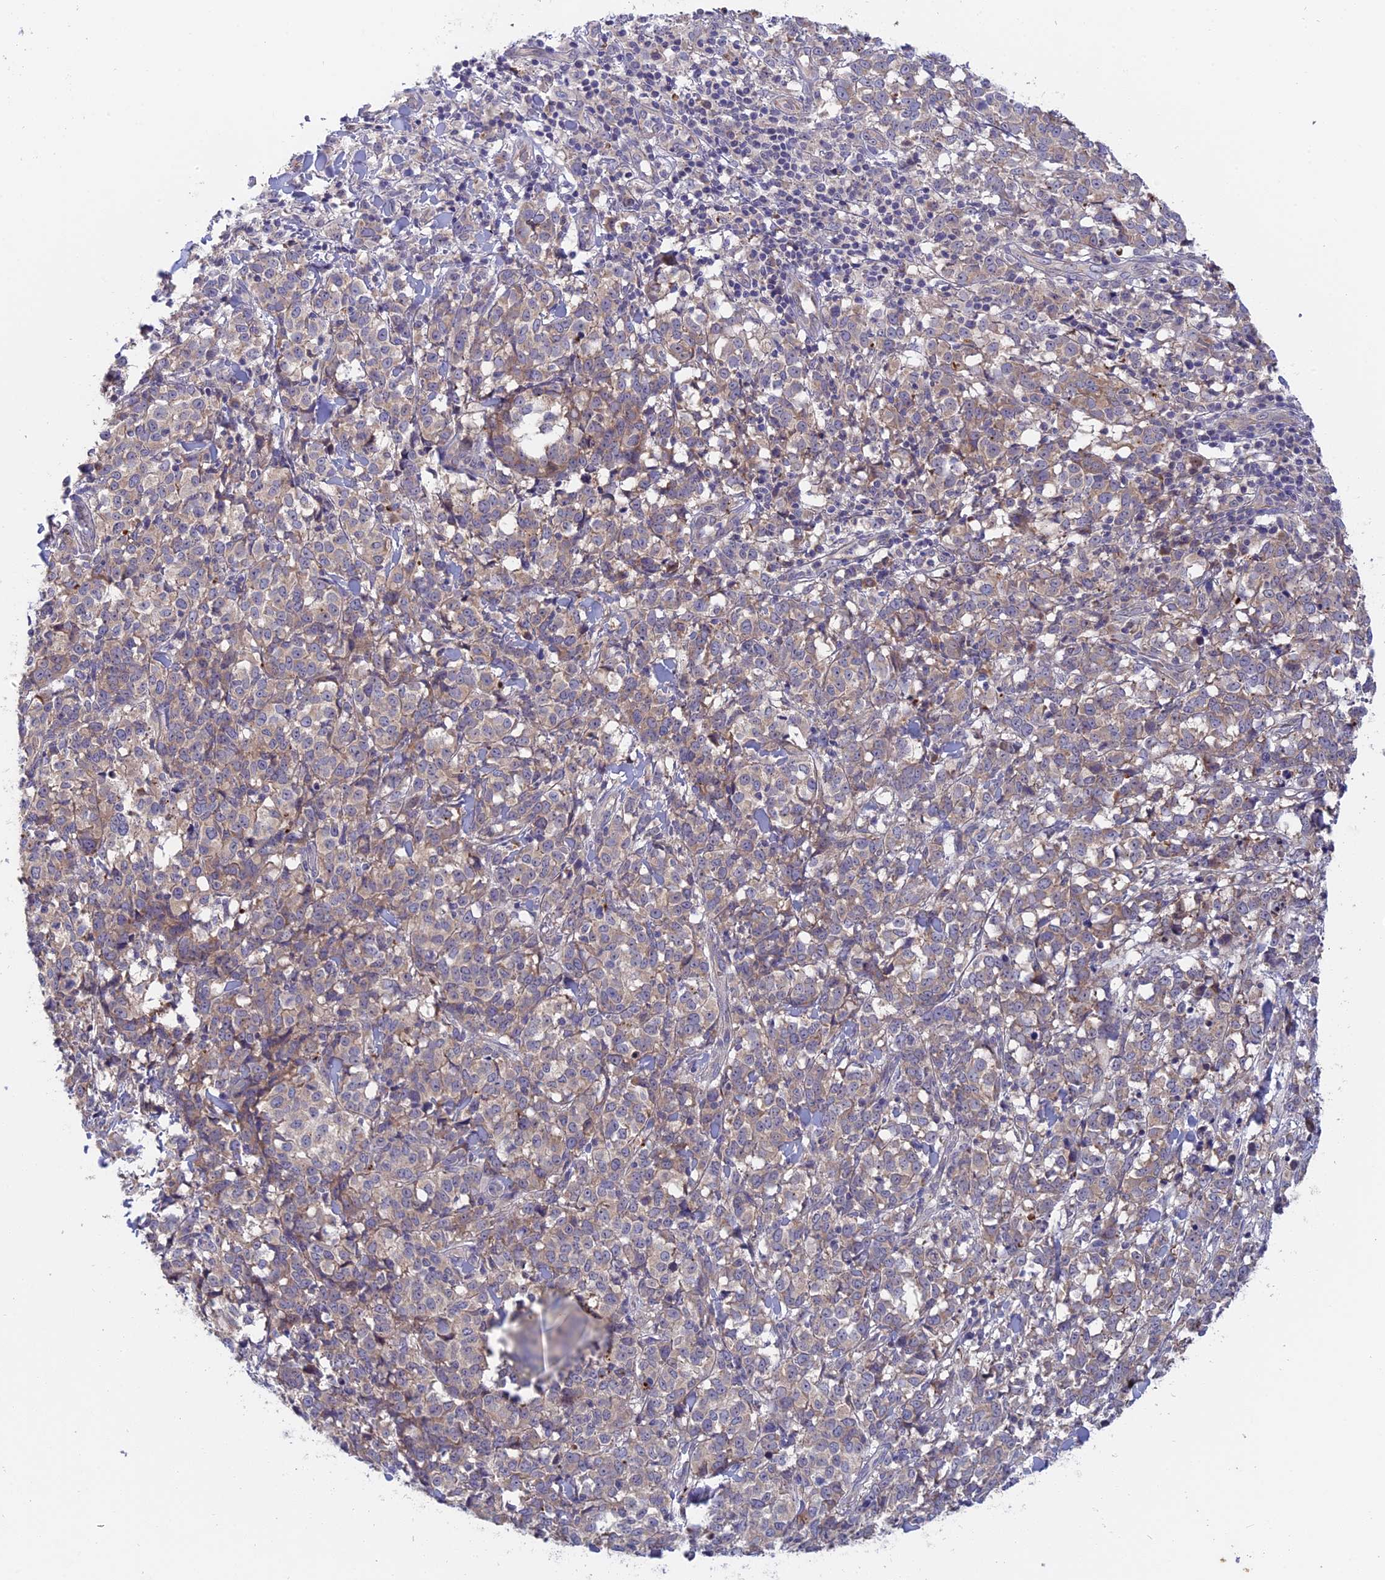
{"staining": {"intensity": "weak", "quantity": "<25%", "location": "cytoplasmic/membranous"}, "tissue": "melanoma", "cell_type": "Tumor cells", "image_type": "cancer", "snomed": [{"axis": "morphology", "description": "Malignant melanoma, NOS"}, {"axis": "topography", "description": "Skin"}], "caption": "Immunohistochemistry of human melanoma reveals no positivity in tumor cells.", "gene": "TENT4B", "patient": {"sex": "female", "age": 72}}